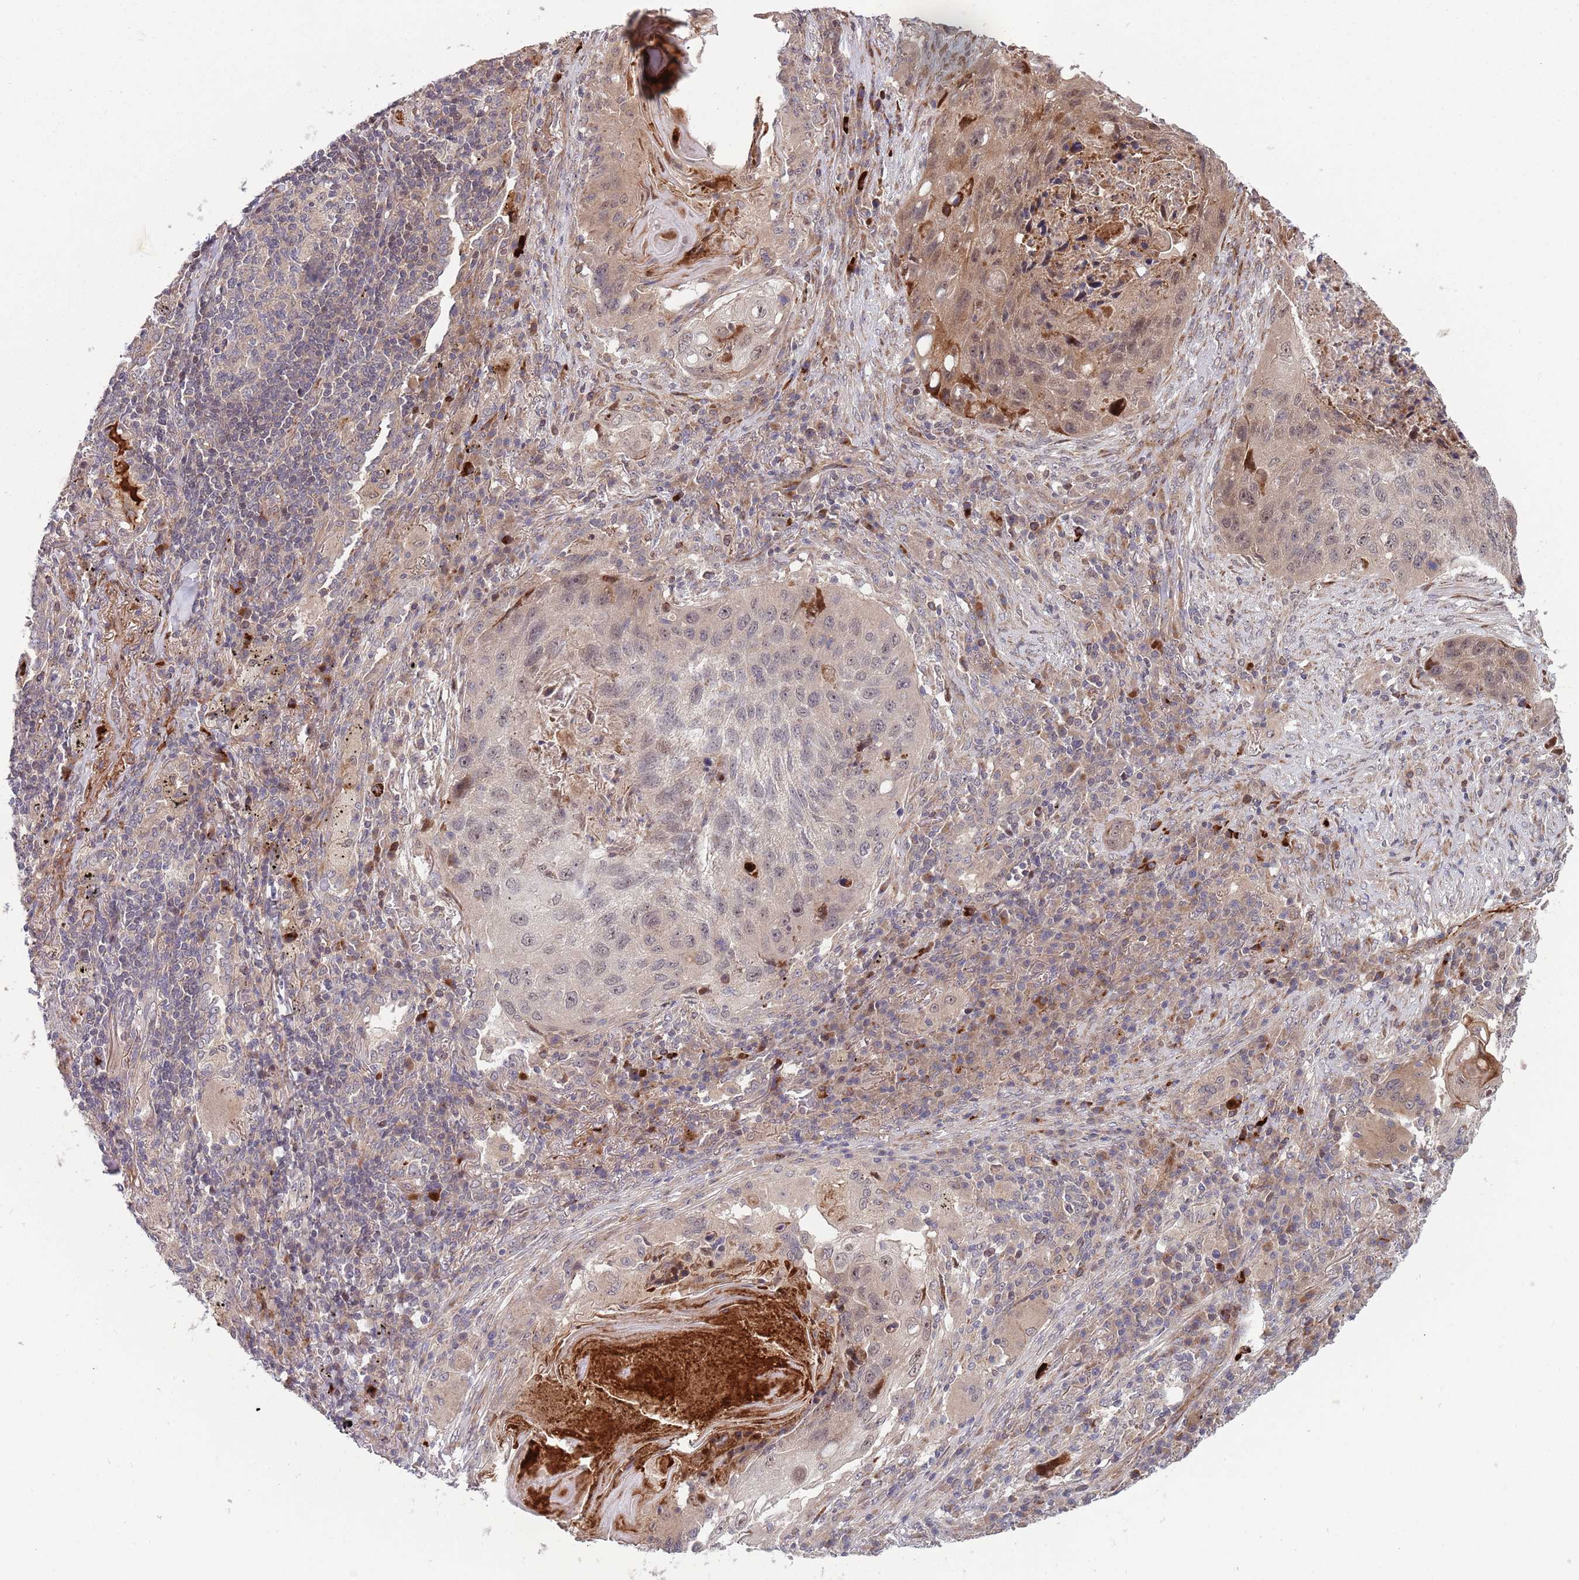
{"staining": {"intensity": "weak", "quantity": "25%-75%", "location": "cytoplasmic/membranous,nuclear"}, "tissue": "lung cancer", "cell_type": "Tumor cells", "image_type": "cancer", "snomed": [{"axis": "morphology", "description": "Squamous cell carcinoma, NOS"}, {"axis": "topography", "description": "Lung"}], "caption": "An immunohistochemistry (IHC) photomicrograph of tumor tissue is shown. Protein staining in brown highlights weak cytoplasmic/membranous and nuclear positivity in squamous cell carcinoma (lung) within tumor cells. (Brightfield microscopy of DAB IHC at high magnification).", "gene": "NT5DC4", "patient": {"sex": "female", "age": 63}}